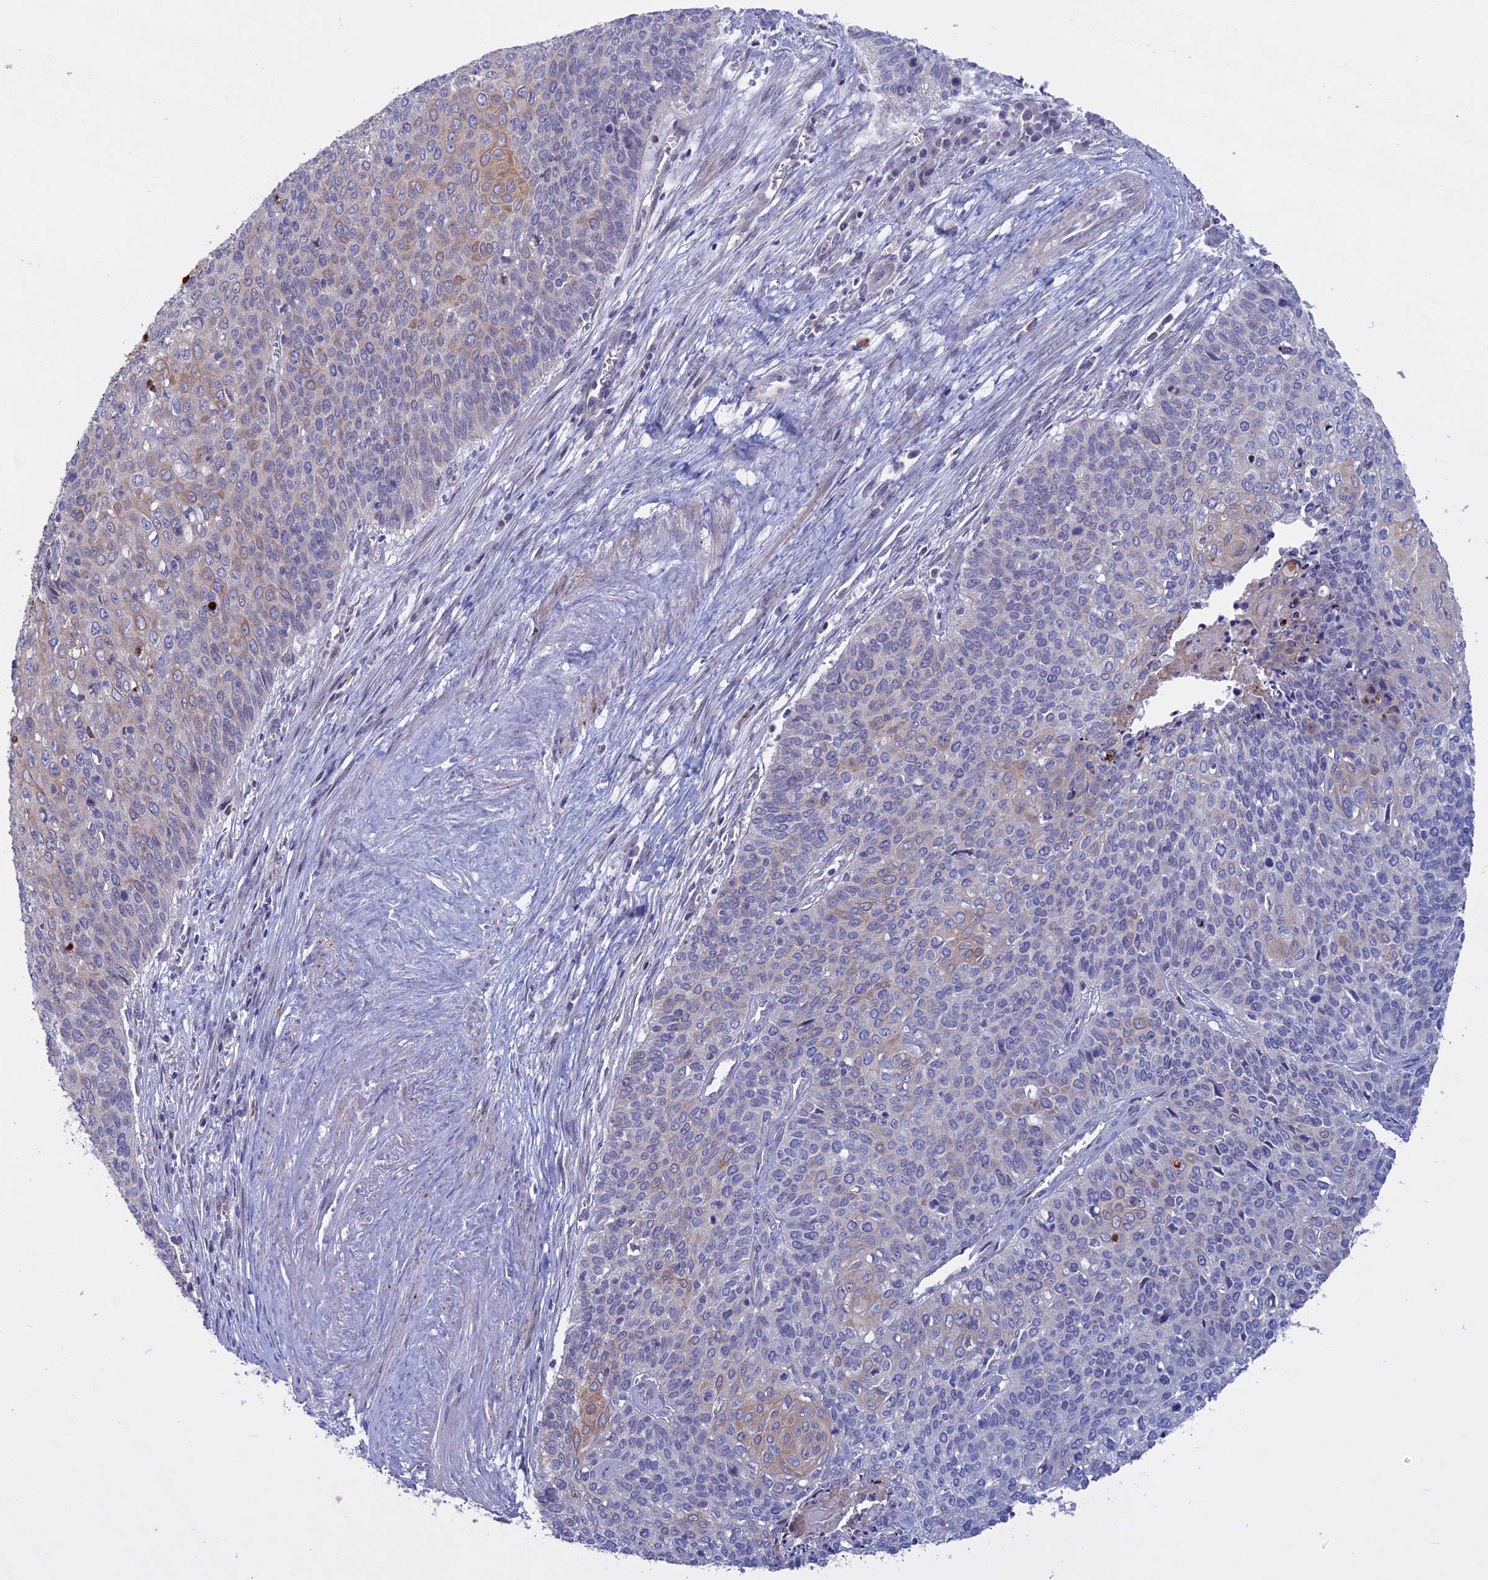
{"staining": {"intensity": "weak", "quantity": "<25%", "location": "cytoplasmic/membranous"}, "tissue": "cervical cancer", "cell_type": "Tumor cells", "image_type": "cancer", "snomed": [{"axis": "morphology", "description": "Squamous cell carcinoma, NOS"}, {"axis": "topography", "description": "Cervix"}], "caption": "Histopathology image shows no protein expression in tumor cells of cervical cancer (squamous cell carcinoma) tissue.", "gene": "SLC2A6", "patient": {"sex": "female", "age": 39}}